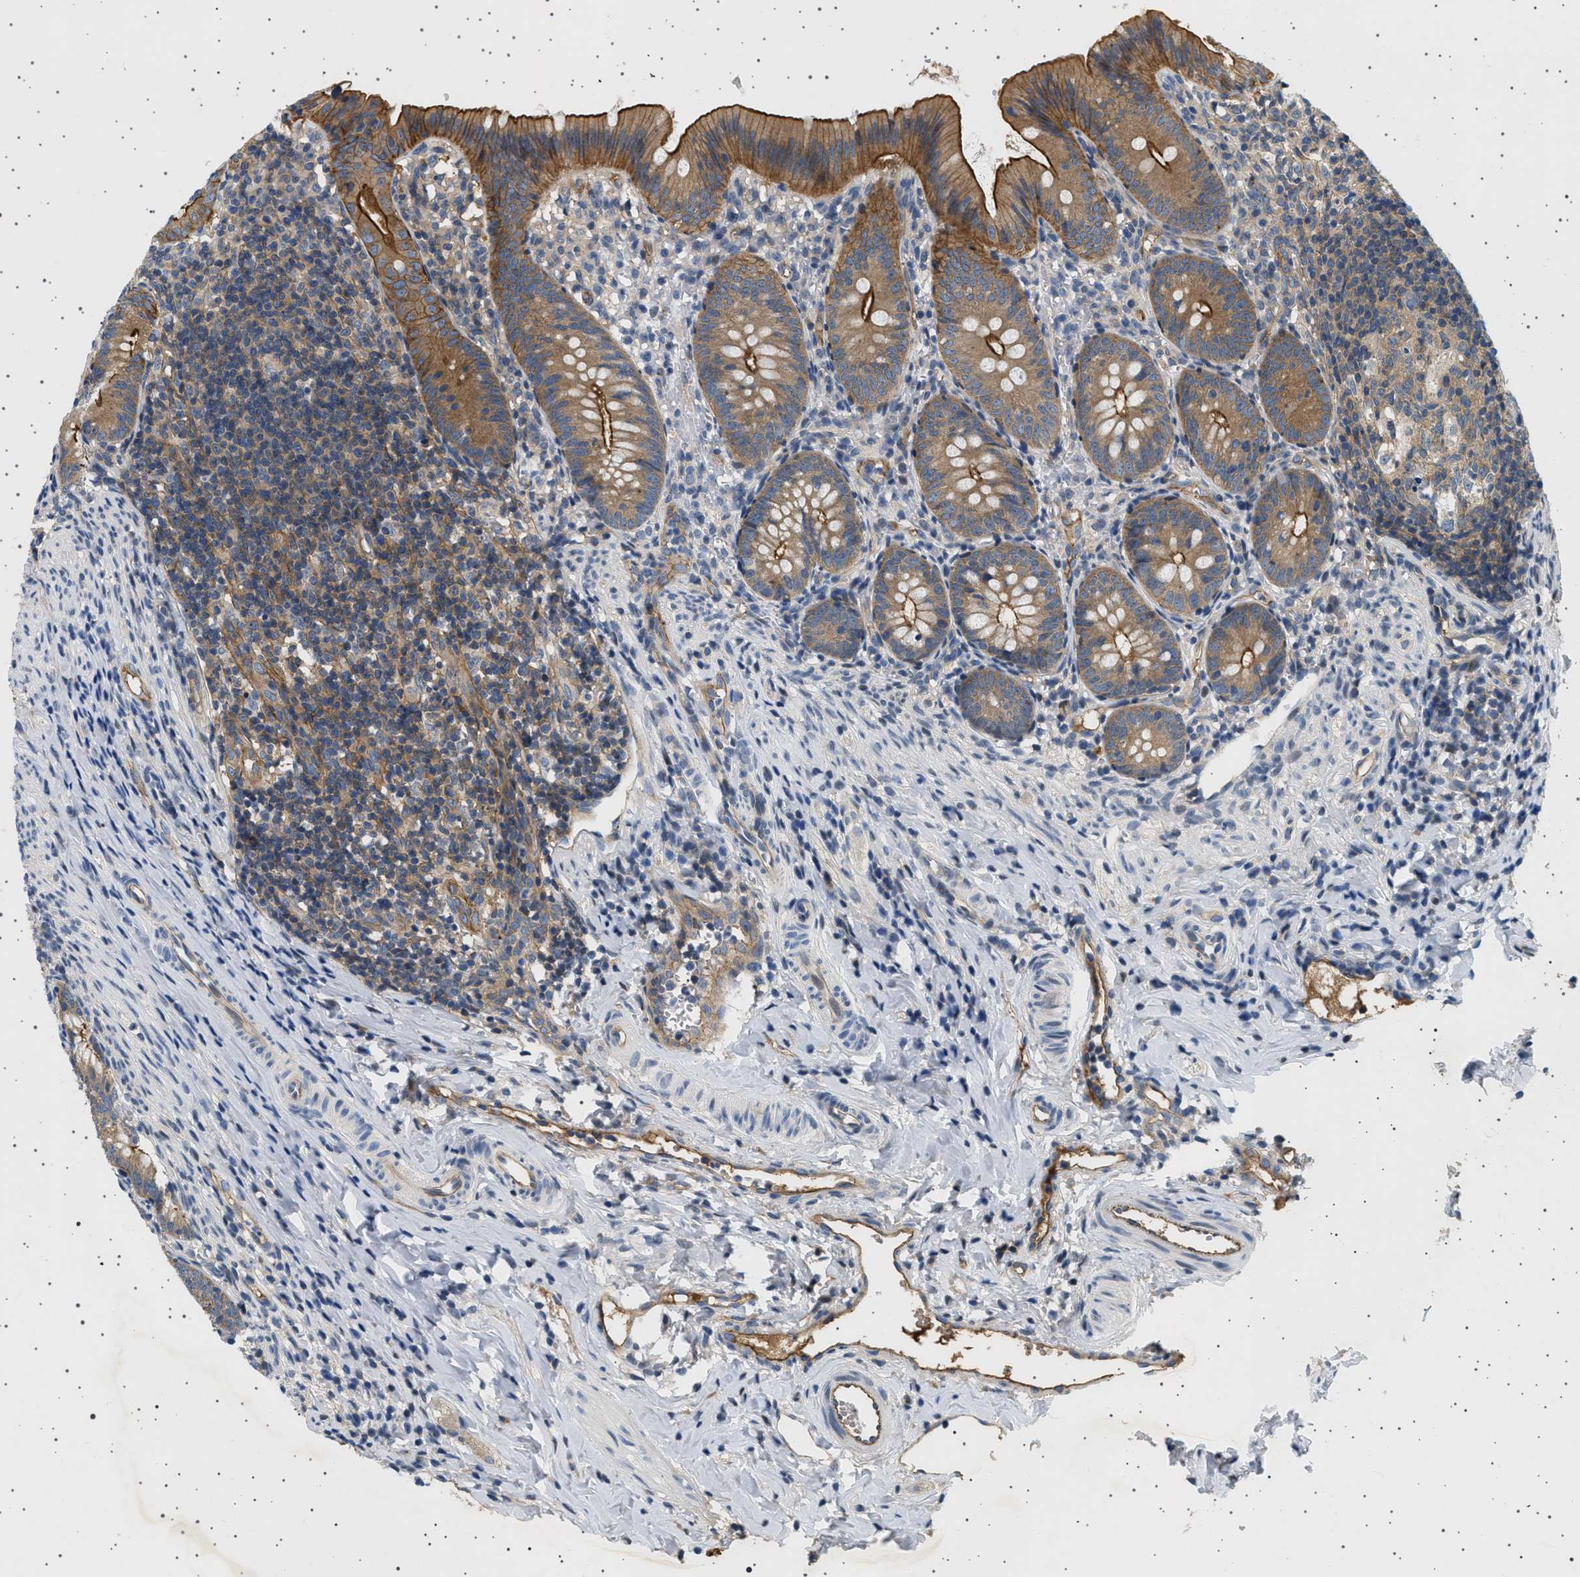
{"staining": {"intensity": "moderate", "quantity": ">75%", "location": "cytoplasmic/membranous"}, "tissue": "appendix", "cell_type": "Glandular cells", "image_type": "normal", "snomed": [{"axis": "morphology", "description": "Normal tissue, NOS"}, {"axis": "topography", "description": "Appendix"}], "caption": "Immunohistochemical staining of benign appendix displays moderate cytoplasmic/membranous protein positivity in approximately >75% of glandular cells.", "gene": "PLPP6", "patient": {"sex": "male", "age": 1}}